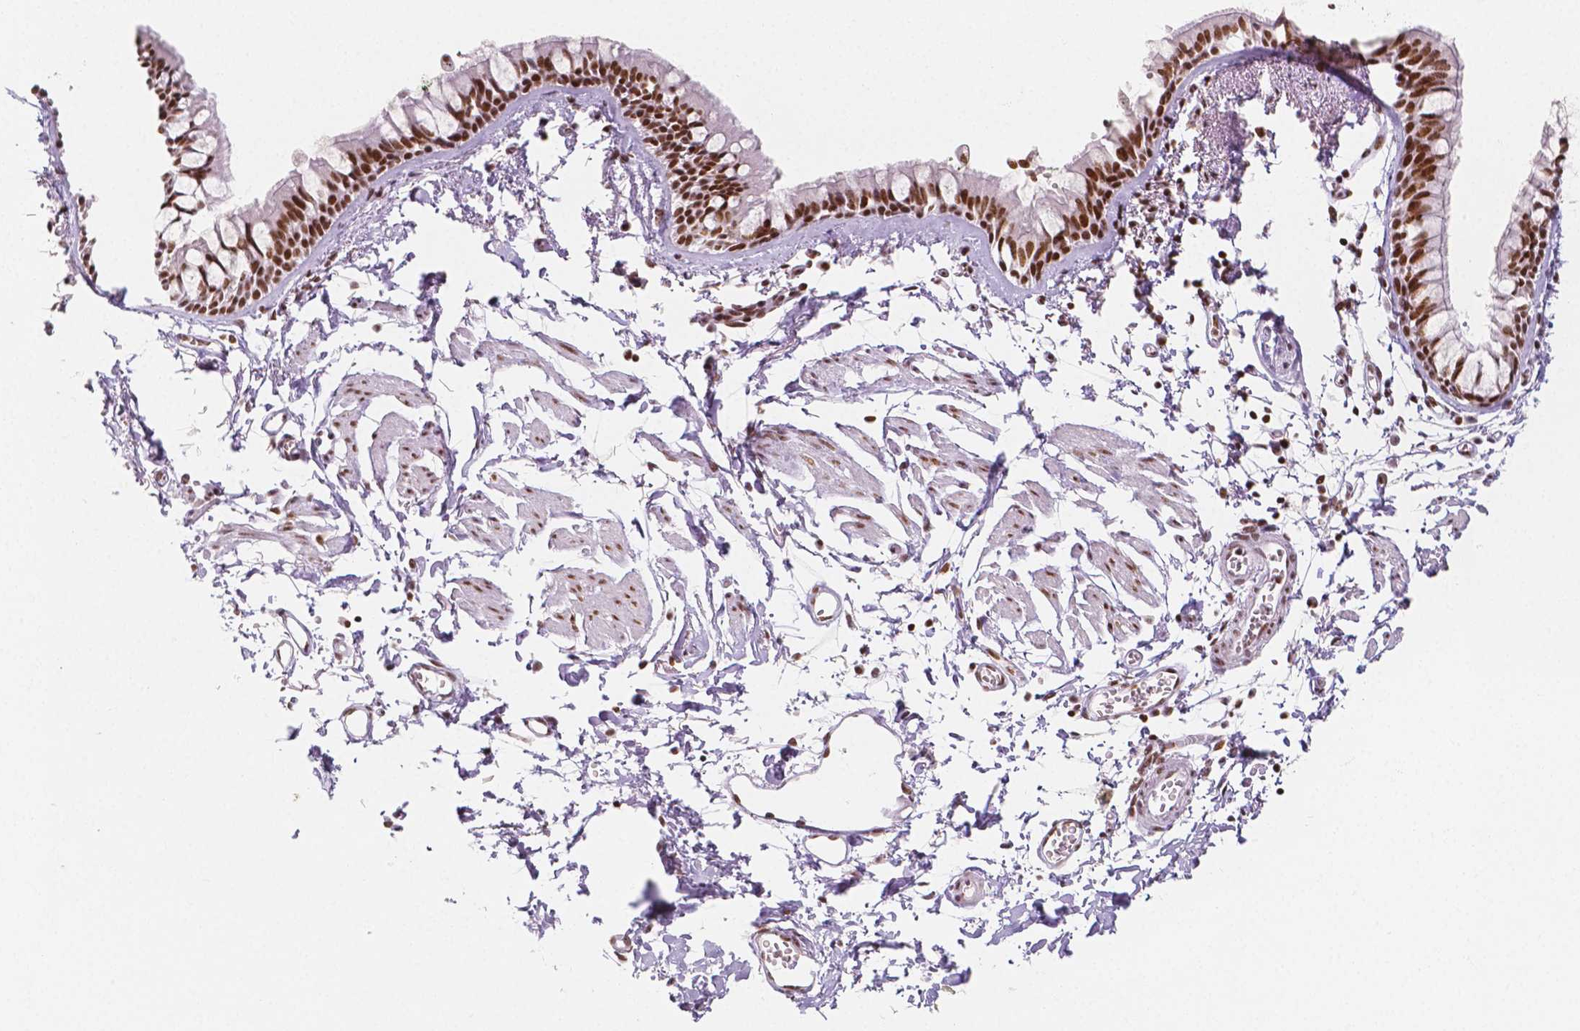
{"staining": {"intensity": "strong", "quantity": ">75%", "location": "nuclear"}, "tissue": "bronchus", "cell_type": "Respiratory epithelial cells", "image_type": "normal", "snomed": [{"axis": "morphology", "description": "Normal tissue, NOS"}, {"axis": "topography", "description": "Cartilage tissue"}, {"axis": "topography", "description": "Bronchus"}], "caption": "Protein expression analysis of benign human bronchus reveals strong nuclear positivity in approximately >75% of respiratory epithelial cells. The staining is performed using DAB (3,3'-diaminobenzidine) brown chromogen to label protein expression. The nuclei are counter-stained blue using hematoxylin.", "gene": "HDAC1", "patient": {"sex": "female", "age": 59}}